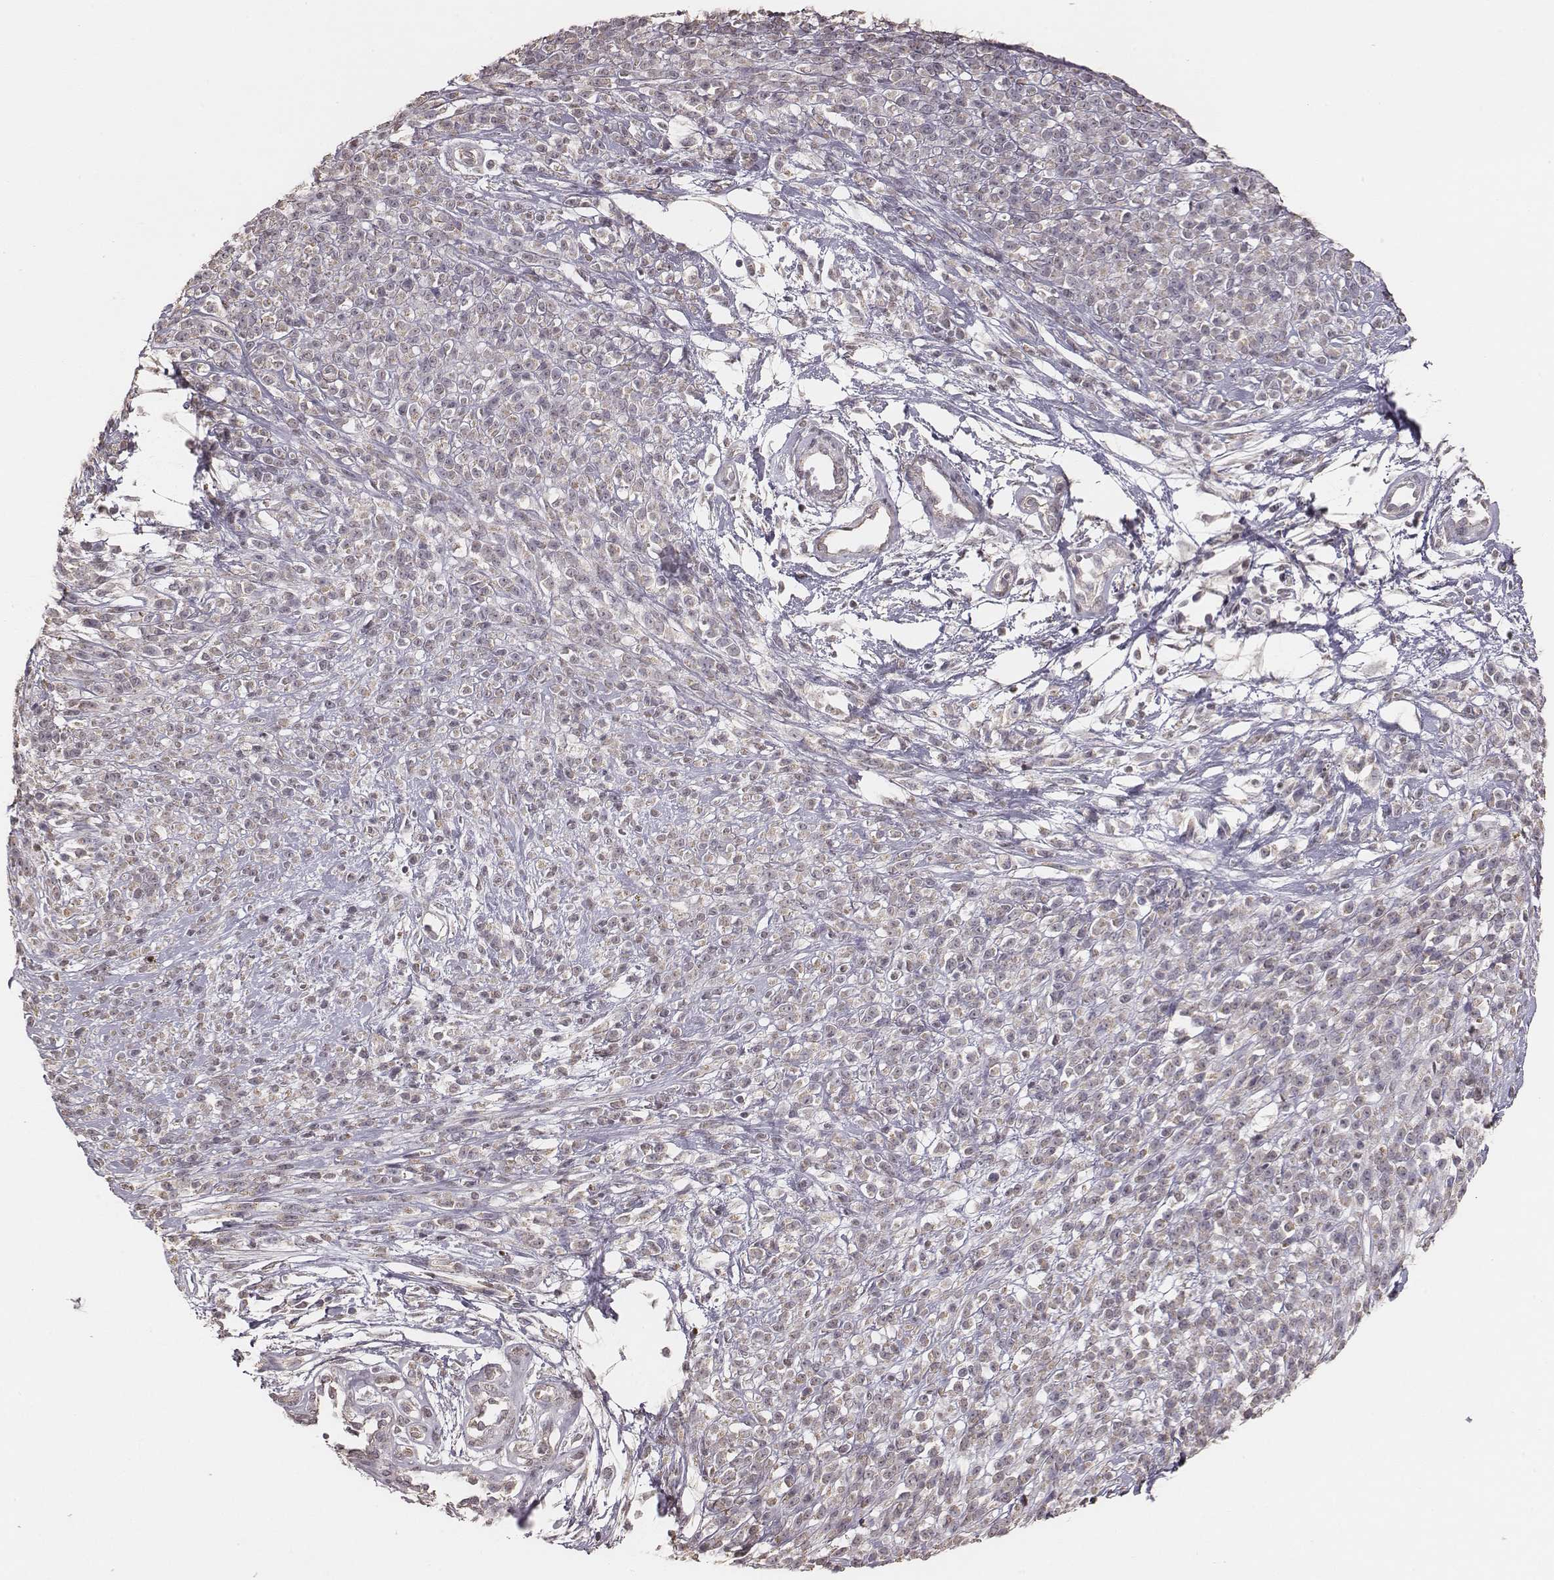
{"staining": {"intensity": "negative", "quantity": "none", "location": "none"}, "tissue": "melanoma", "cell_type": "Tumor cells", "image_type": "cancer", "snomed": [{"axis": "morphology", "description": "Malignant melanoma, NOS"}, {"axis": "topography", "description": "Skin"}, {"axis": "topography", "description": "Skin of trunk"}], "caption": "Tumor cells show no significant expression in malignant melanoma.", "gene": "SLC7A4", "patient": {"sex": "male", "age": 74}}